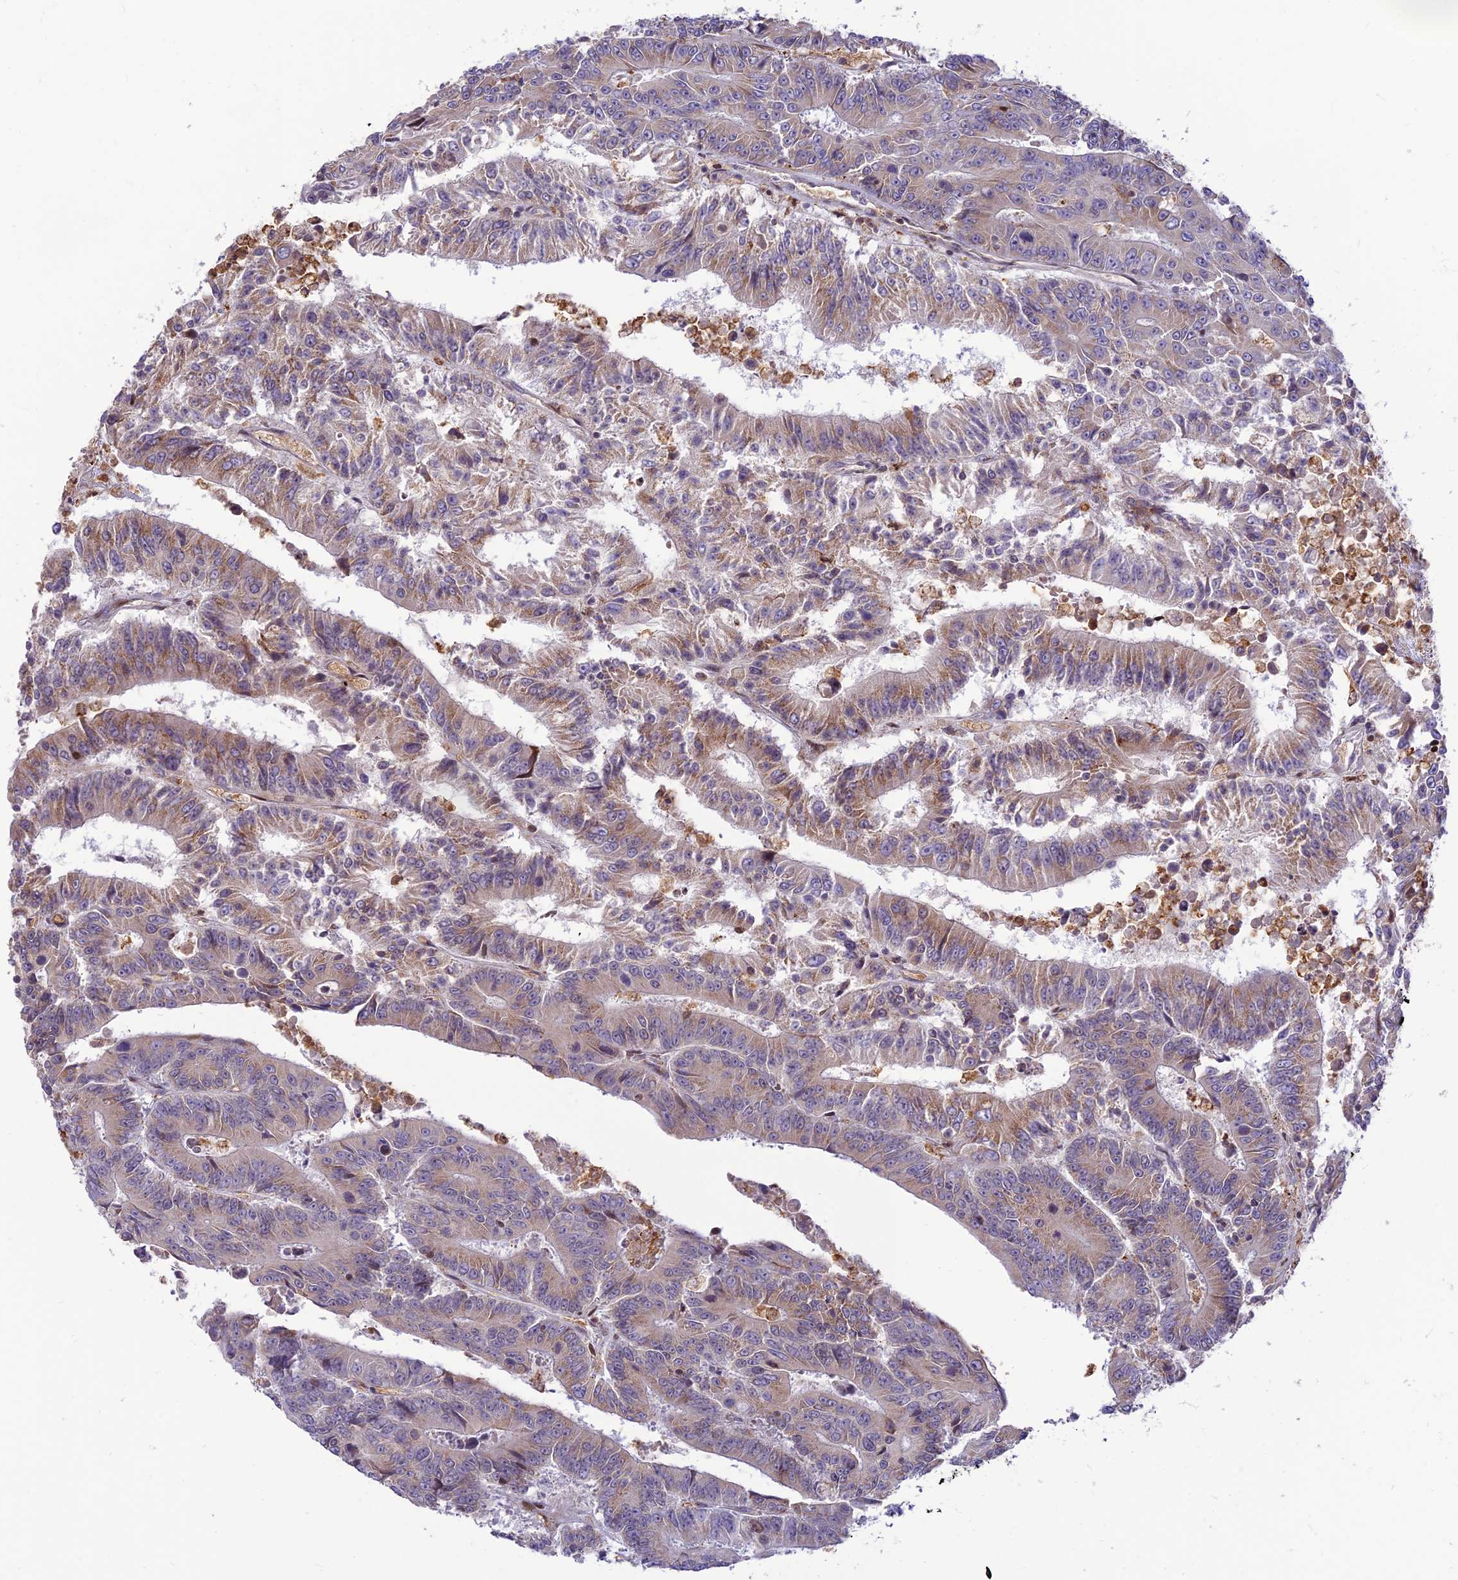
{"staining": {"intensity": "moderate", "quantity": "<25%", "location": "cytoplasmic/membranous"}, "tissue": "colorectal cancer", "cell_type": "Tumor cells", "image_type": "cancer", "snomed": [{"axis": "morphology", "description": "Adenocarcinoma, NOS"}, {"axis": "topography", "description": "Colon"}], "caption": "The micrograph demonstrates staining of colorectal cancer (adenocarcinoma), revealing moderate cytoplasmic/membranous protein staining (brown color) within tumor cells.", "gene": "FAM186B", "patient": {"sex": "male", "age": 83}}